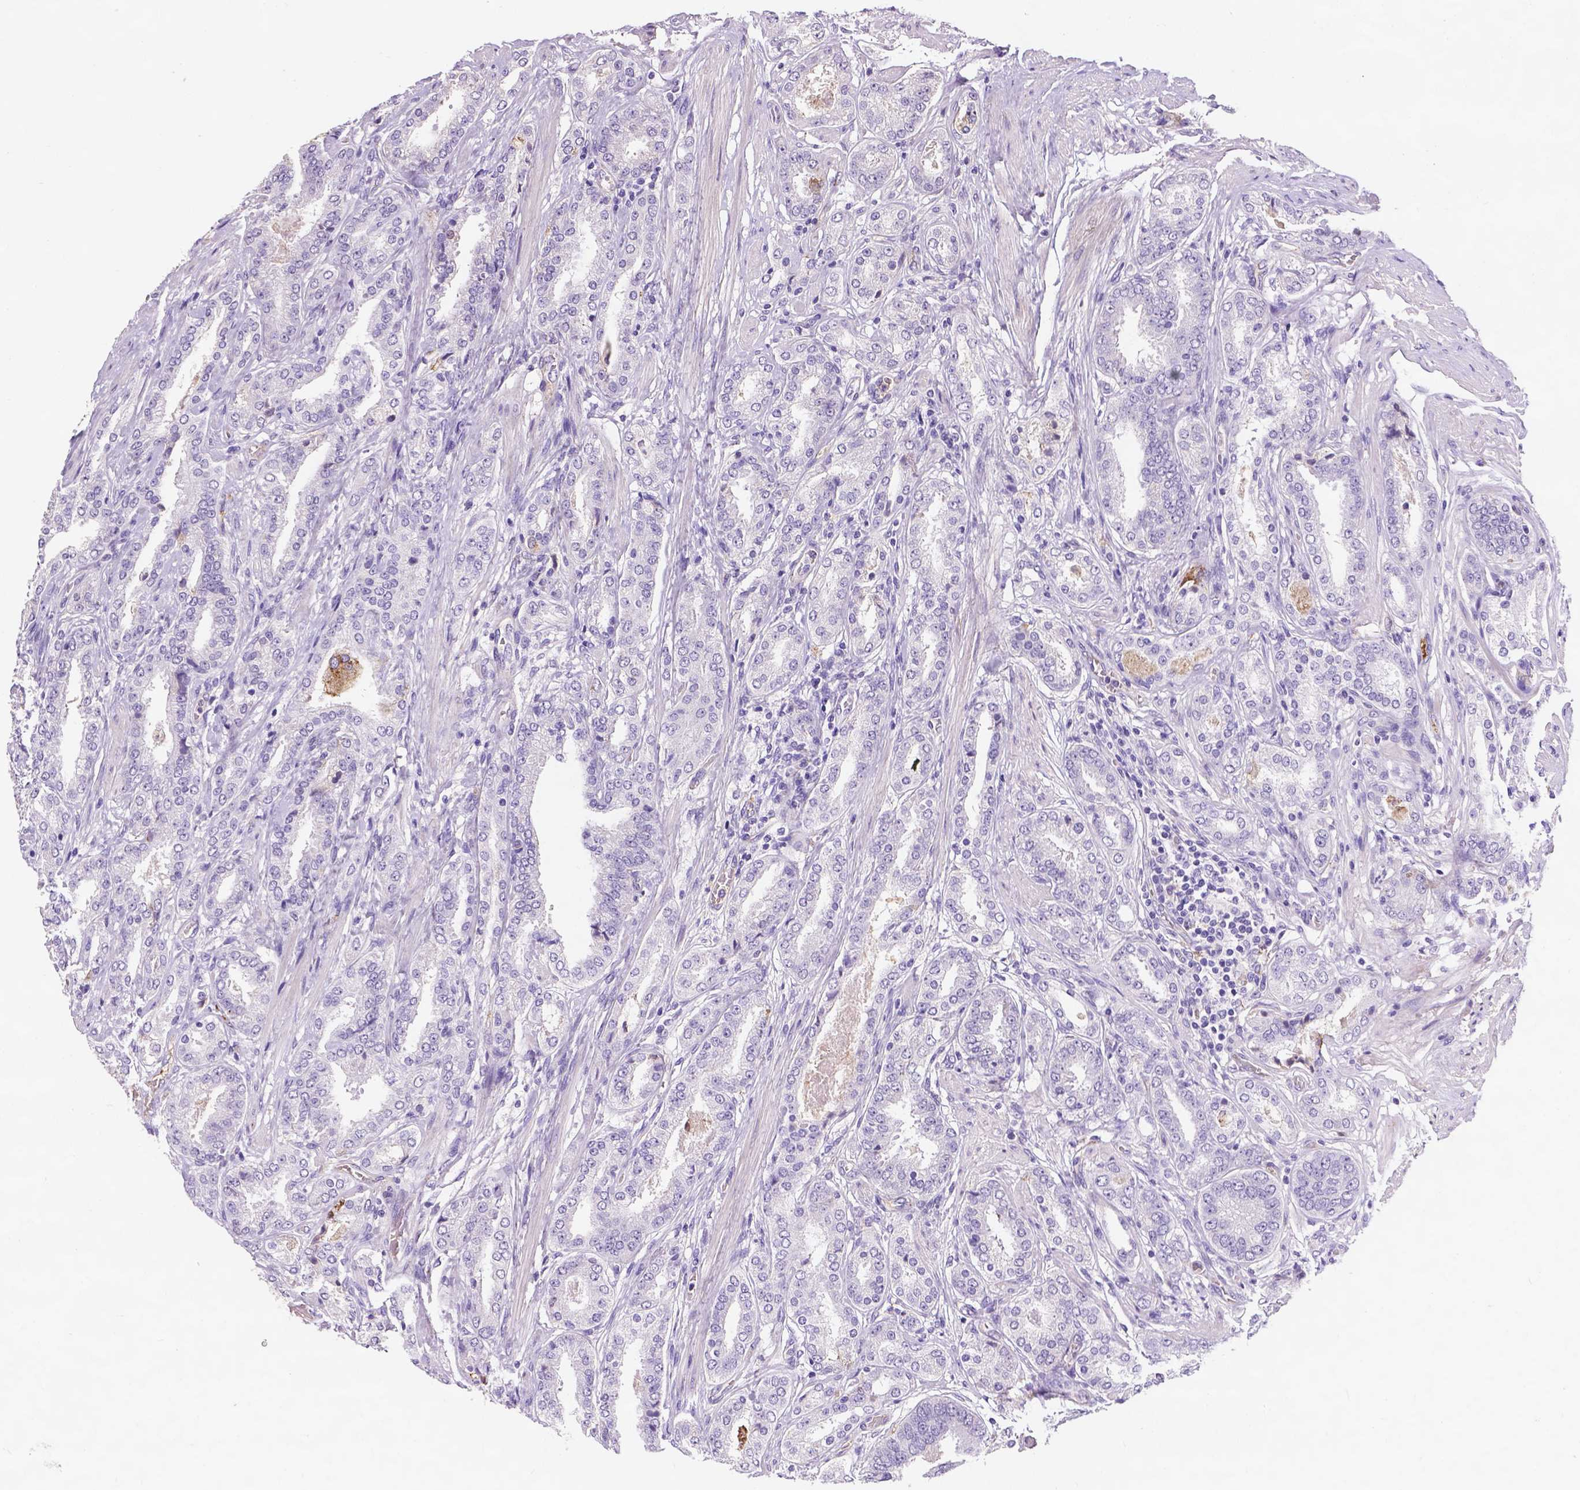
{"staining": {"intensity": "negative", "quantity": "none", "location": "none"}, "tissue": "prostate cancer", "cell_type": "Tumor cells", "image_type": "cancer", "snomed": [{"axis": "morphology", "description": "Adenocarcinoma, High grade"}, {"axis": "topography", "description": "Prostate"}], "caption": "A photomicrograph of human prostate cancer is negative for staining in tumor cells. (DAB immunohistochemistry visualized using brightfield microscopy, high magnification).", "gene": "APOE", "patient": {"sex": "male", "age": 63}}